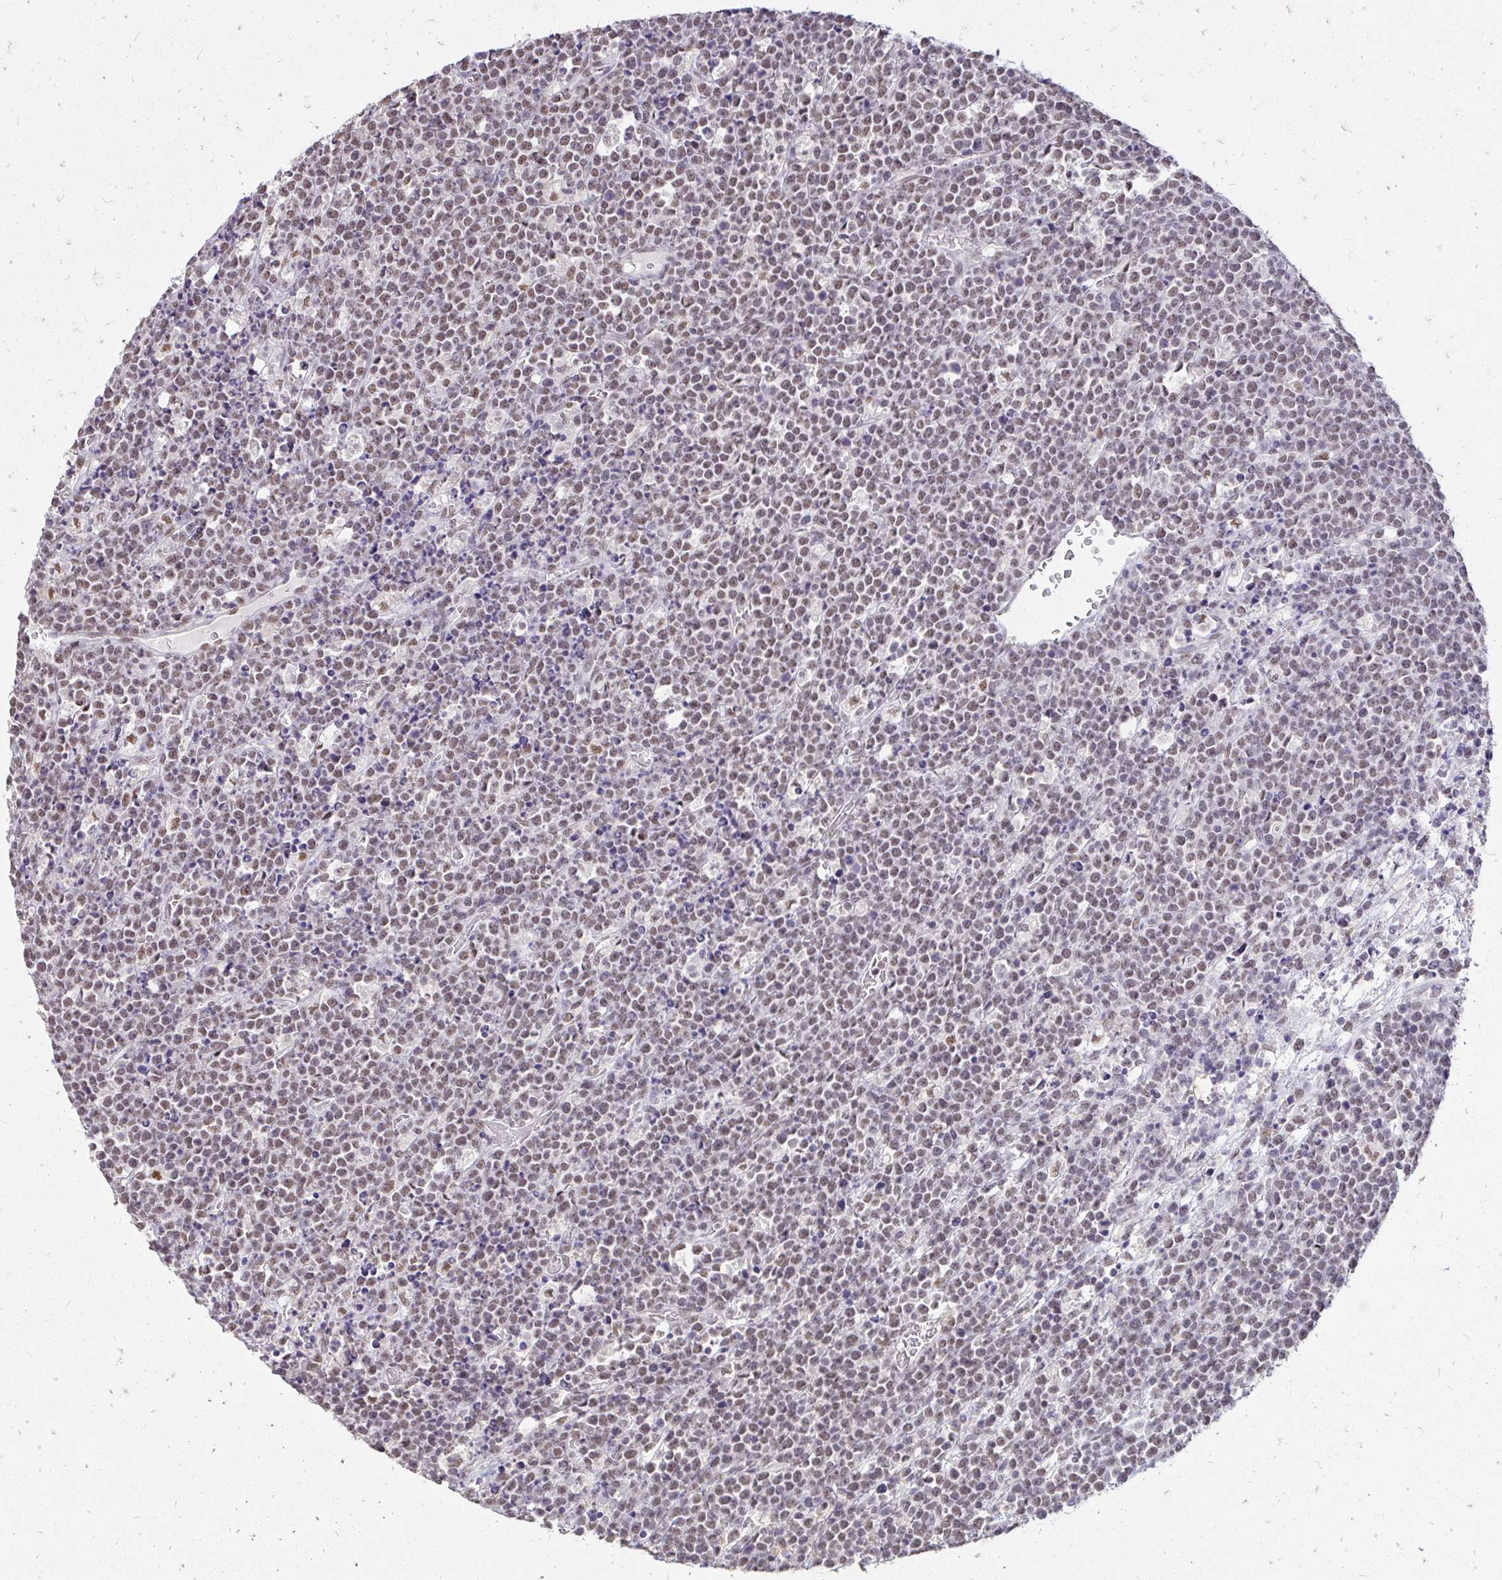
{"staining": {"intensity": "weak", "quantity": "25%-75%", "location": "nuclear"}, "tissue": "lymphoma", "cell_type": "Tumor cells", "image_type": "cancer", "snomed": [{"axis": "morphology", "description": "Malignant lymphoma, non-Hodgkin's type, High grade"}, {"axis": "topography", "description": "Ovary"}], "caption": "Protein analysis of high-grade malignant lymphoma, non-Hodgkin's type tissue demonstrates weak nuclear positivity in about 25%-75% of tumor cells.", "gene": "RIMS4", "patient": {"sex": "female", "age": 56}}